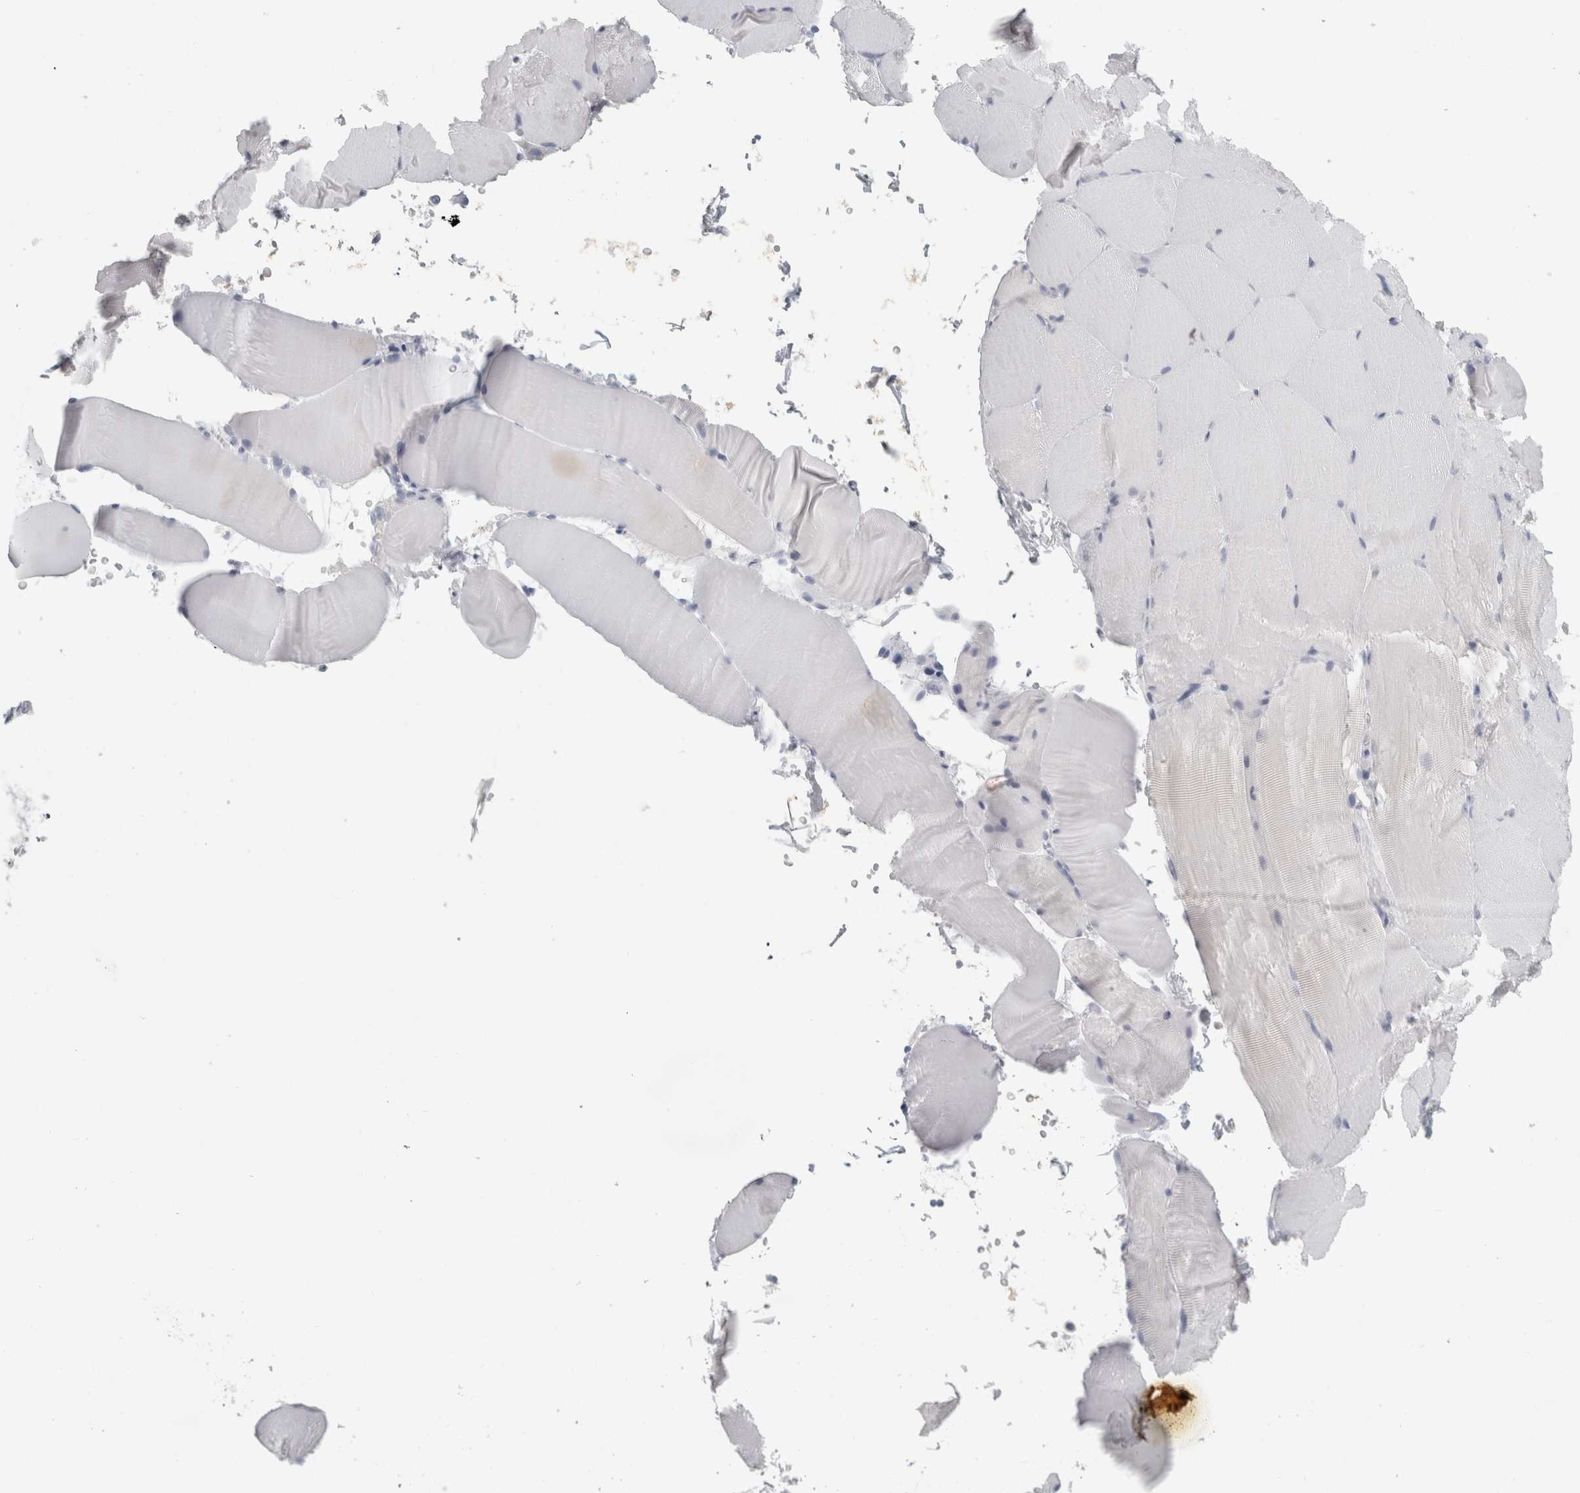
{"staining": {"intensity": "negative", "quantity": "none", "location": "none"}, "tissue": "skeletal muscle", "cell_type": "Myocytes", "image_type": "normal", "snomed": [{"axis": "morphology", "description": "Normal tissue, NOS"}, {"axis": "topography", "description": "Skeletal muscle"}, {"axis": "topography", "description": "Parathyroid gland"}], "caption": "Protein analysis of normal skeletal muscle demonstrates no significant positivity in myocytes. (IHC, brightfield microscopy, high magnification).", "gene": "SLC28A3", "patient": {"sex": "female", "age": 37}}